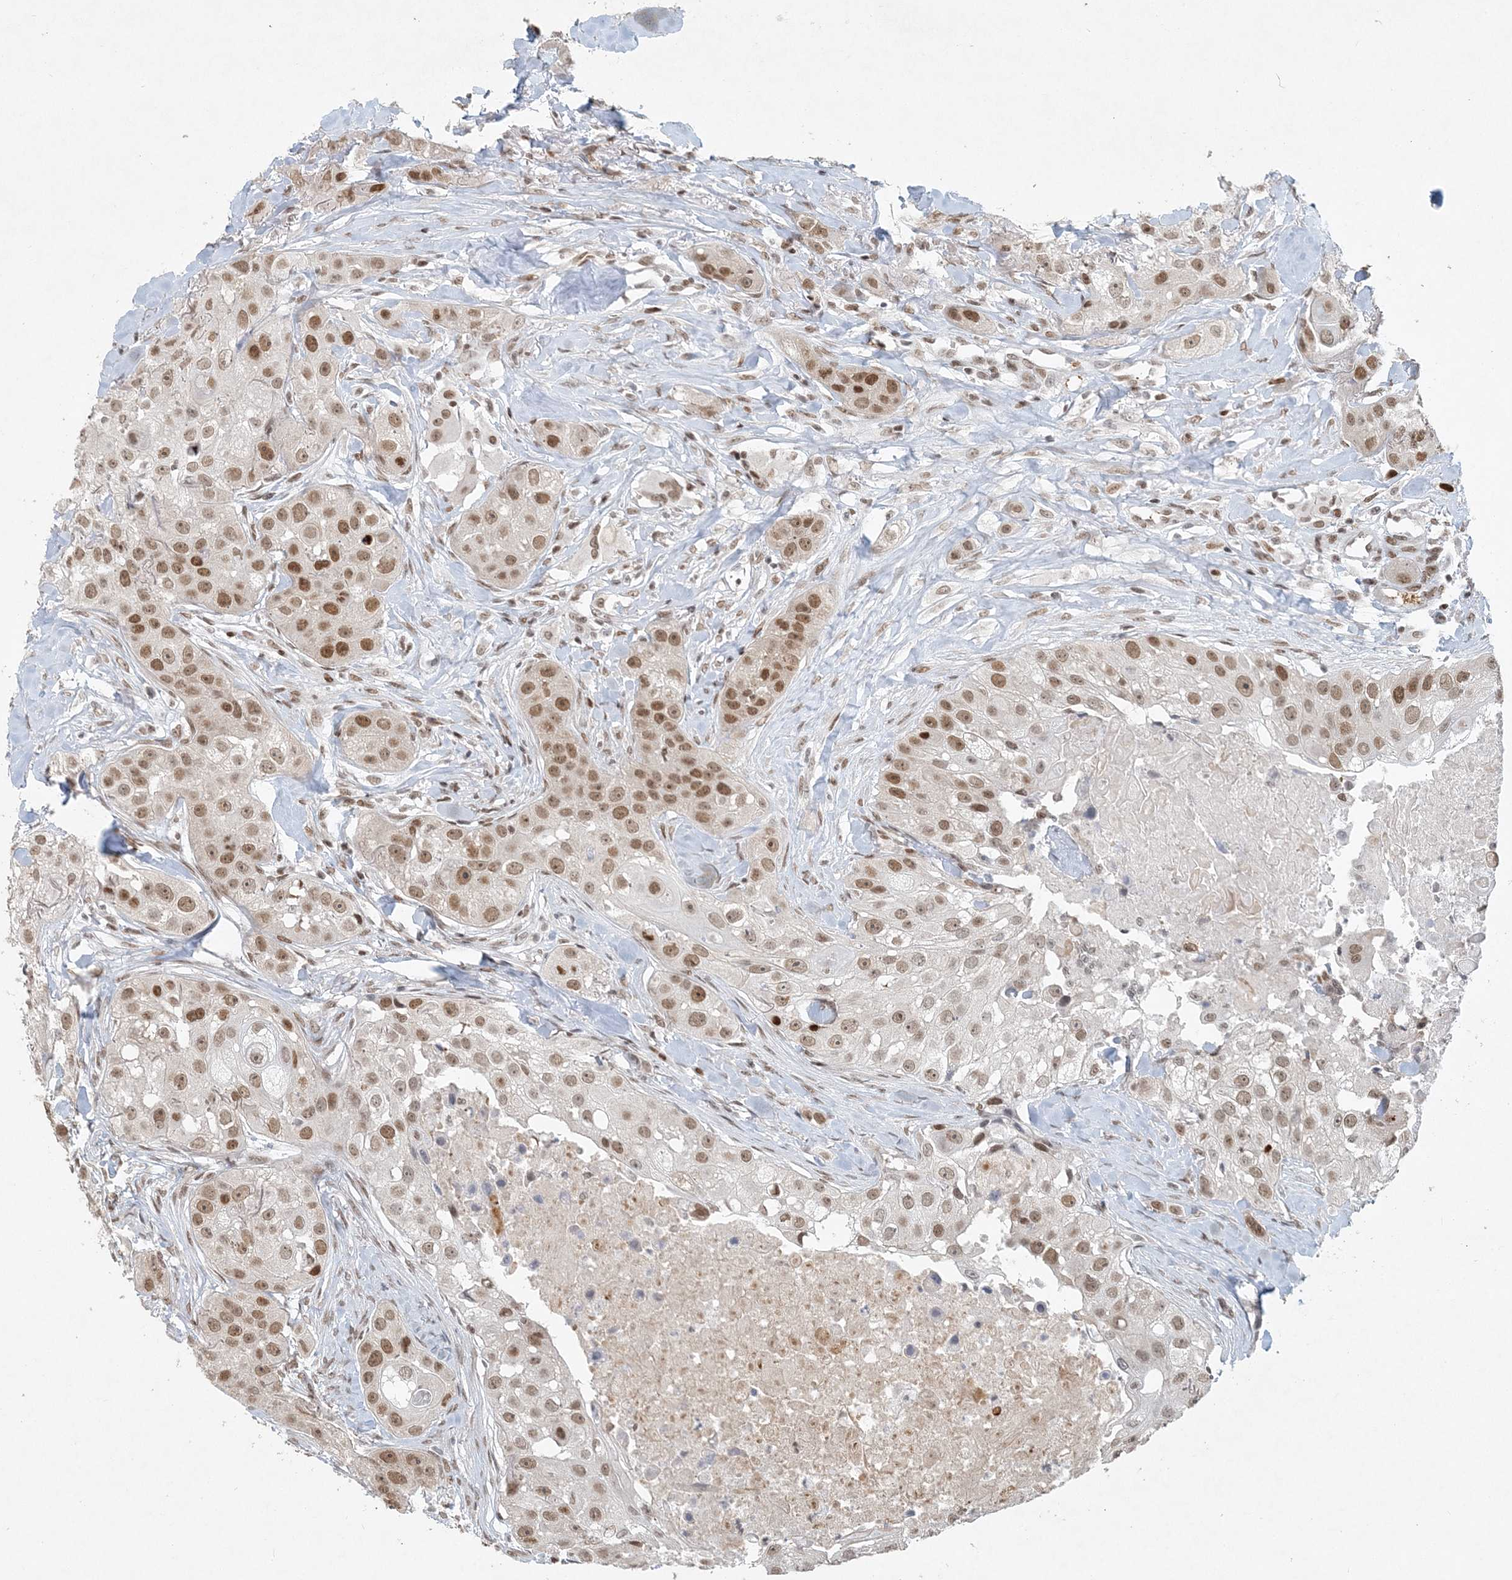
{"staining": {"intensity": "moderate", "quantity": ">75%", "location": "nuclear"}, "tissue": "head and neck cancer", "cell_type": "Tumor cells", "image_type": "cancer", "snomed": [{"axis": "morphology", "description": "Normal tissue, NOS"}, {"axis": "morphology", "description": "Squamous cell carcinoma, NOS"}, {"axis": "topography", "description": "Skeletal muscle"}, {"axis": "topography", "description": "Head-Neck"}], "caption": "High-magnification brightfield microscopy of head and neck squamous cell carcinoma stained with DAB (3,3'-diaminobenzidine) (brown) and counterstained with hematoxylin (blue). tumor cells exhibit moderate nuclear expression is seen in about>75% of cells.", "gene": "BAZ1B", "patient": {"sex": "male", "age": 51}}